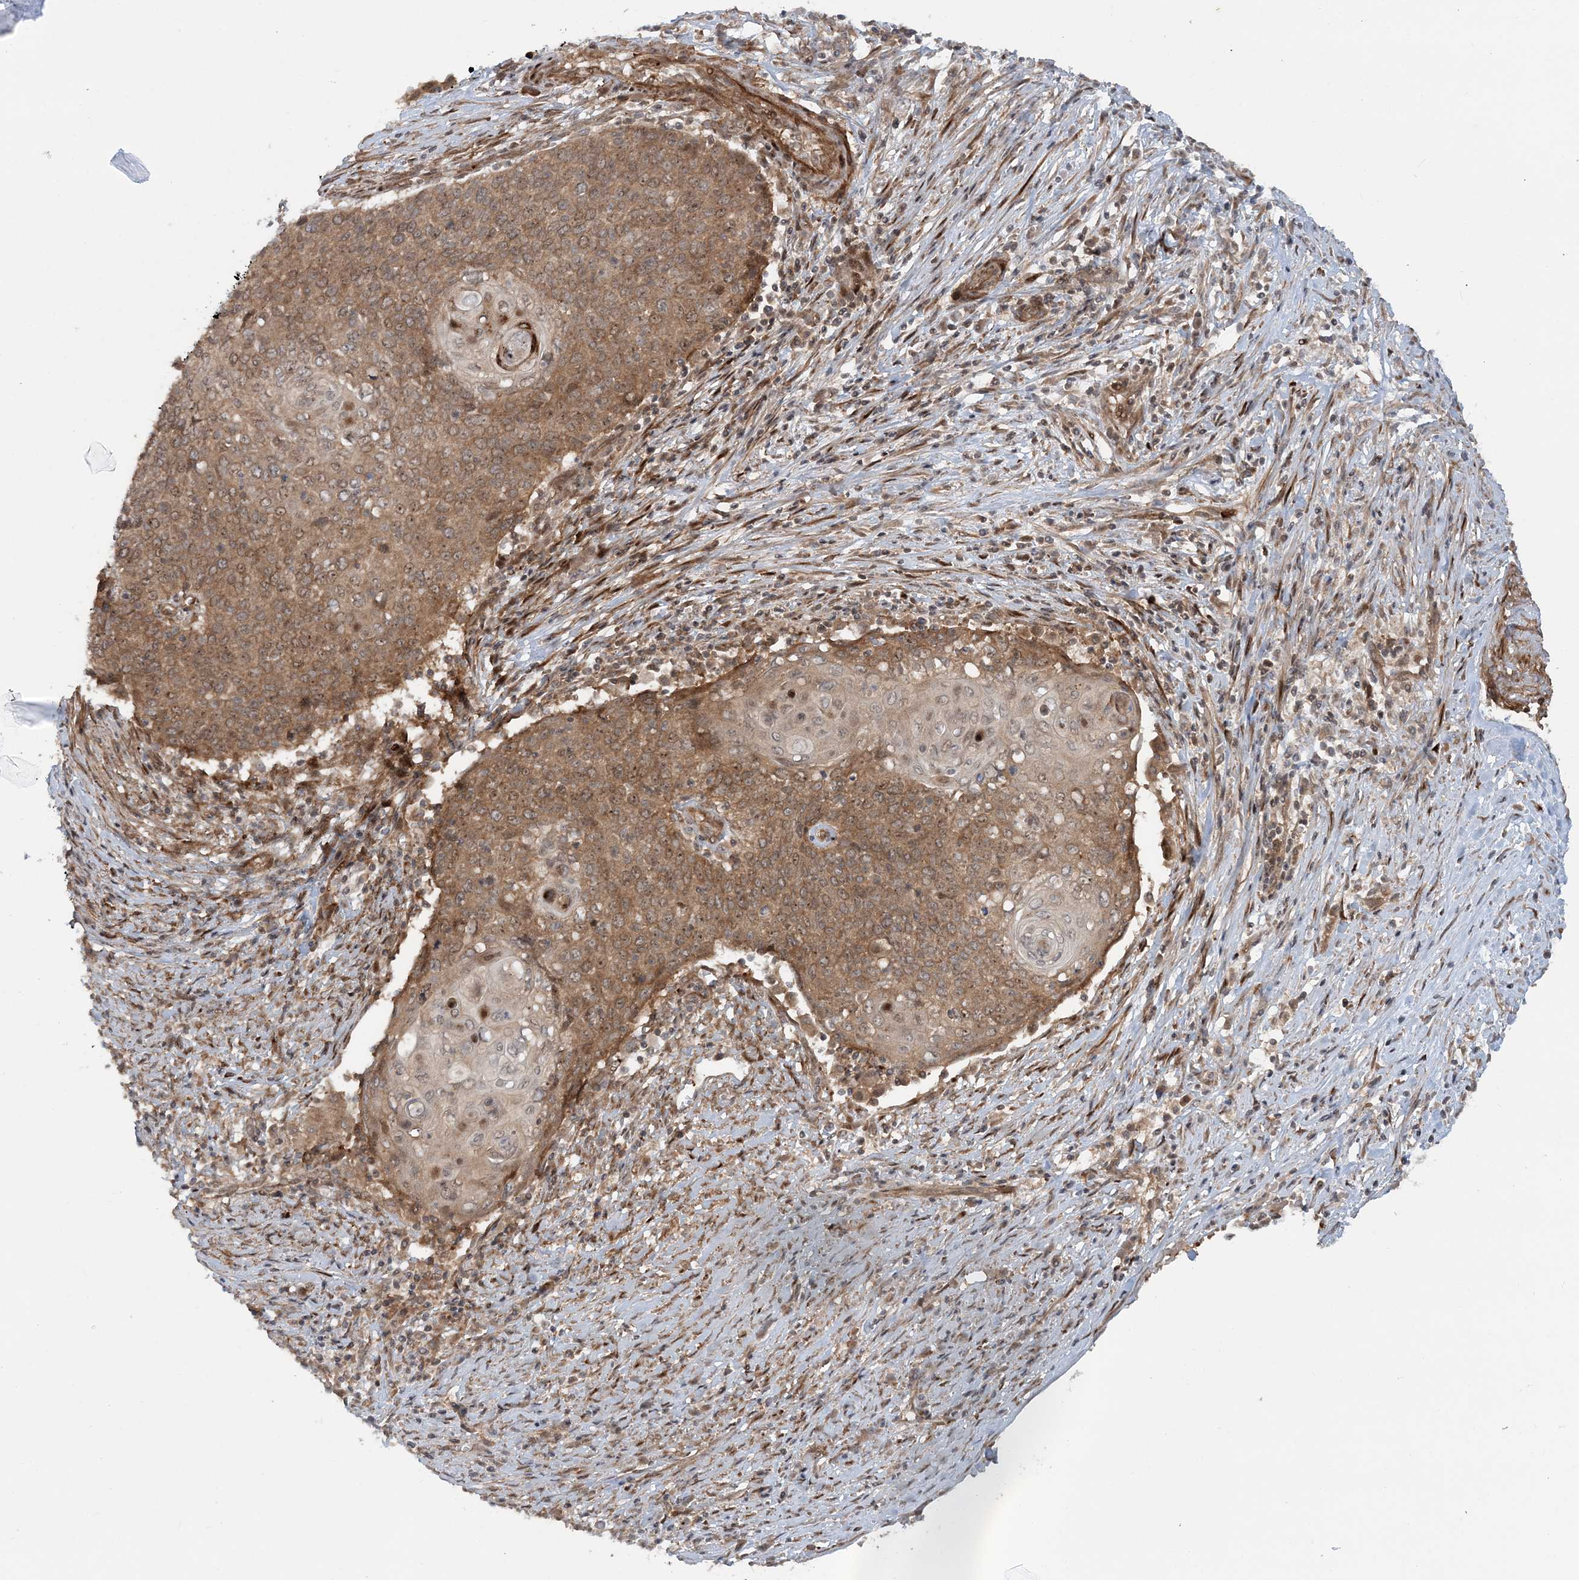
{"staining": {"intensity": "moderate", "quantity": ">75%", "location": "cytoplasmic/membranous,nuclear"}, "tissue": "cervical cancer", "cell_type": "Tumor cells", "image_type": "cancer", "snomed": [{"axis": "morphology", "description": "Squamous cell carcinoma, NOS"}, {"axis": "topography", "description": "Cervix"}], "caption": "This is an image of immunohistochemistry staining of squamous cell carcinoma (cervical), which shows moderate expression in the cytoplasmic/membranous and nuclear of tumor cells.", "gene": "GEMIN5", "patient": {"sex": "female", "age": 39}}